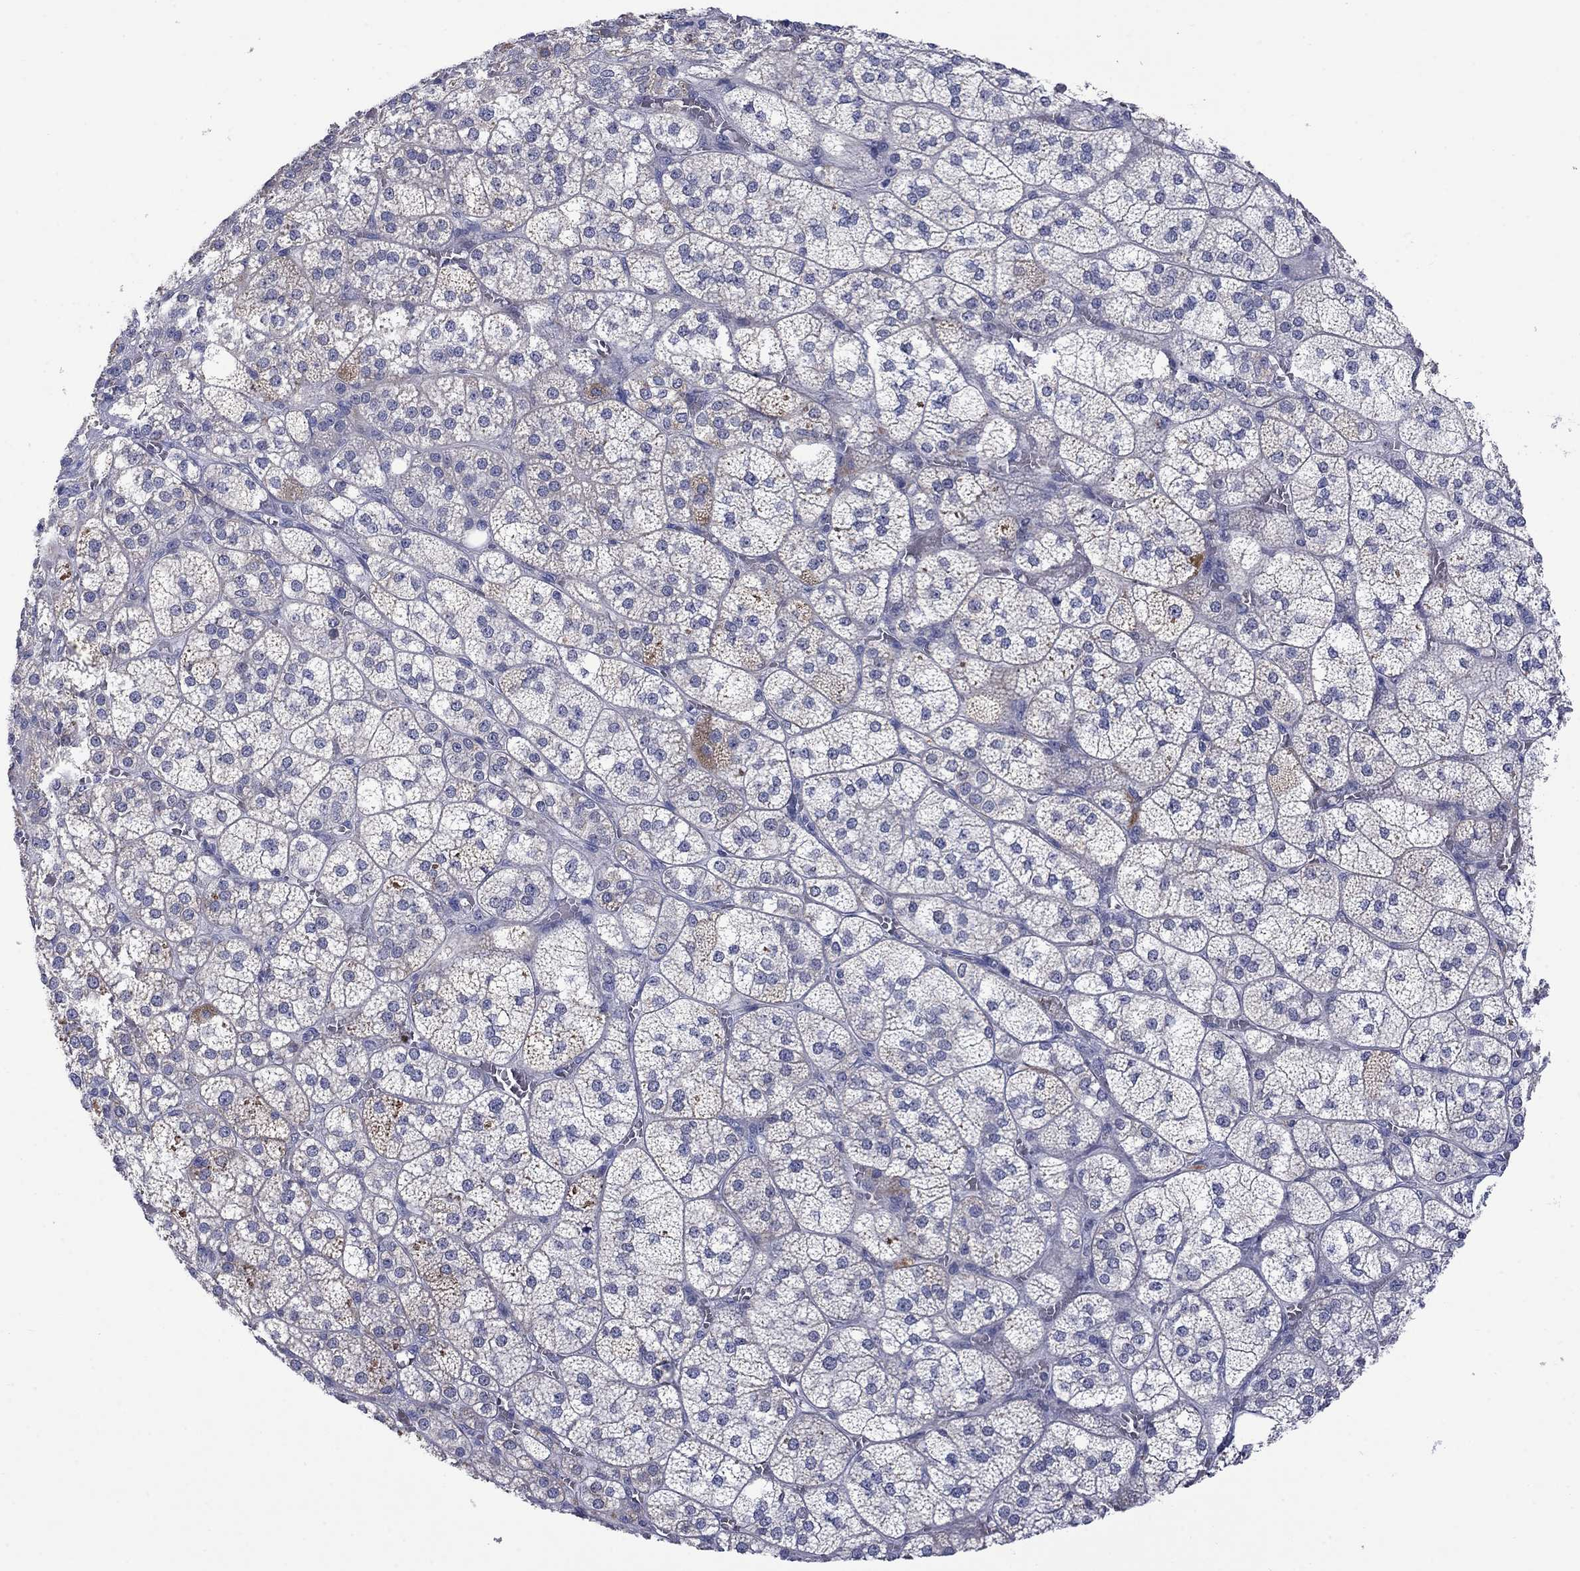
{"staining": {"intensity": "strong", "quantity": "<25%", "location": "cytoplasmic/membranous"}, "tissue": "adrenal gland", "cell_type": "Glandular cells", "image_type": "normal", "snomed": [{"axis": "morphology", "description": "Normal tissue, NOS"}, {"axis": "topography", "description": "Adrenal gland"}], "caption": "Immunohistochemistry (IHC) (DAB) staining of normal adrenal gland exhibits strong cytoplasmic/membranous protein positivity in approximately <25% of glandular cells.", "gene": "FRK", "patient": {"sex": "female", "age": 60}}